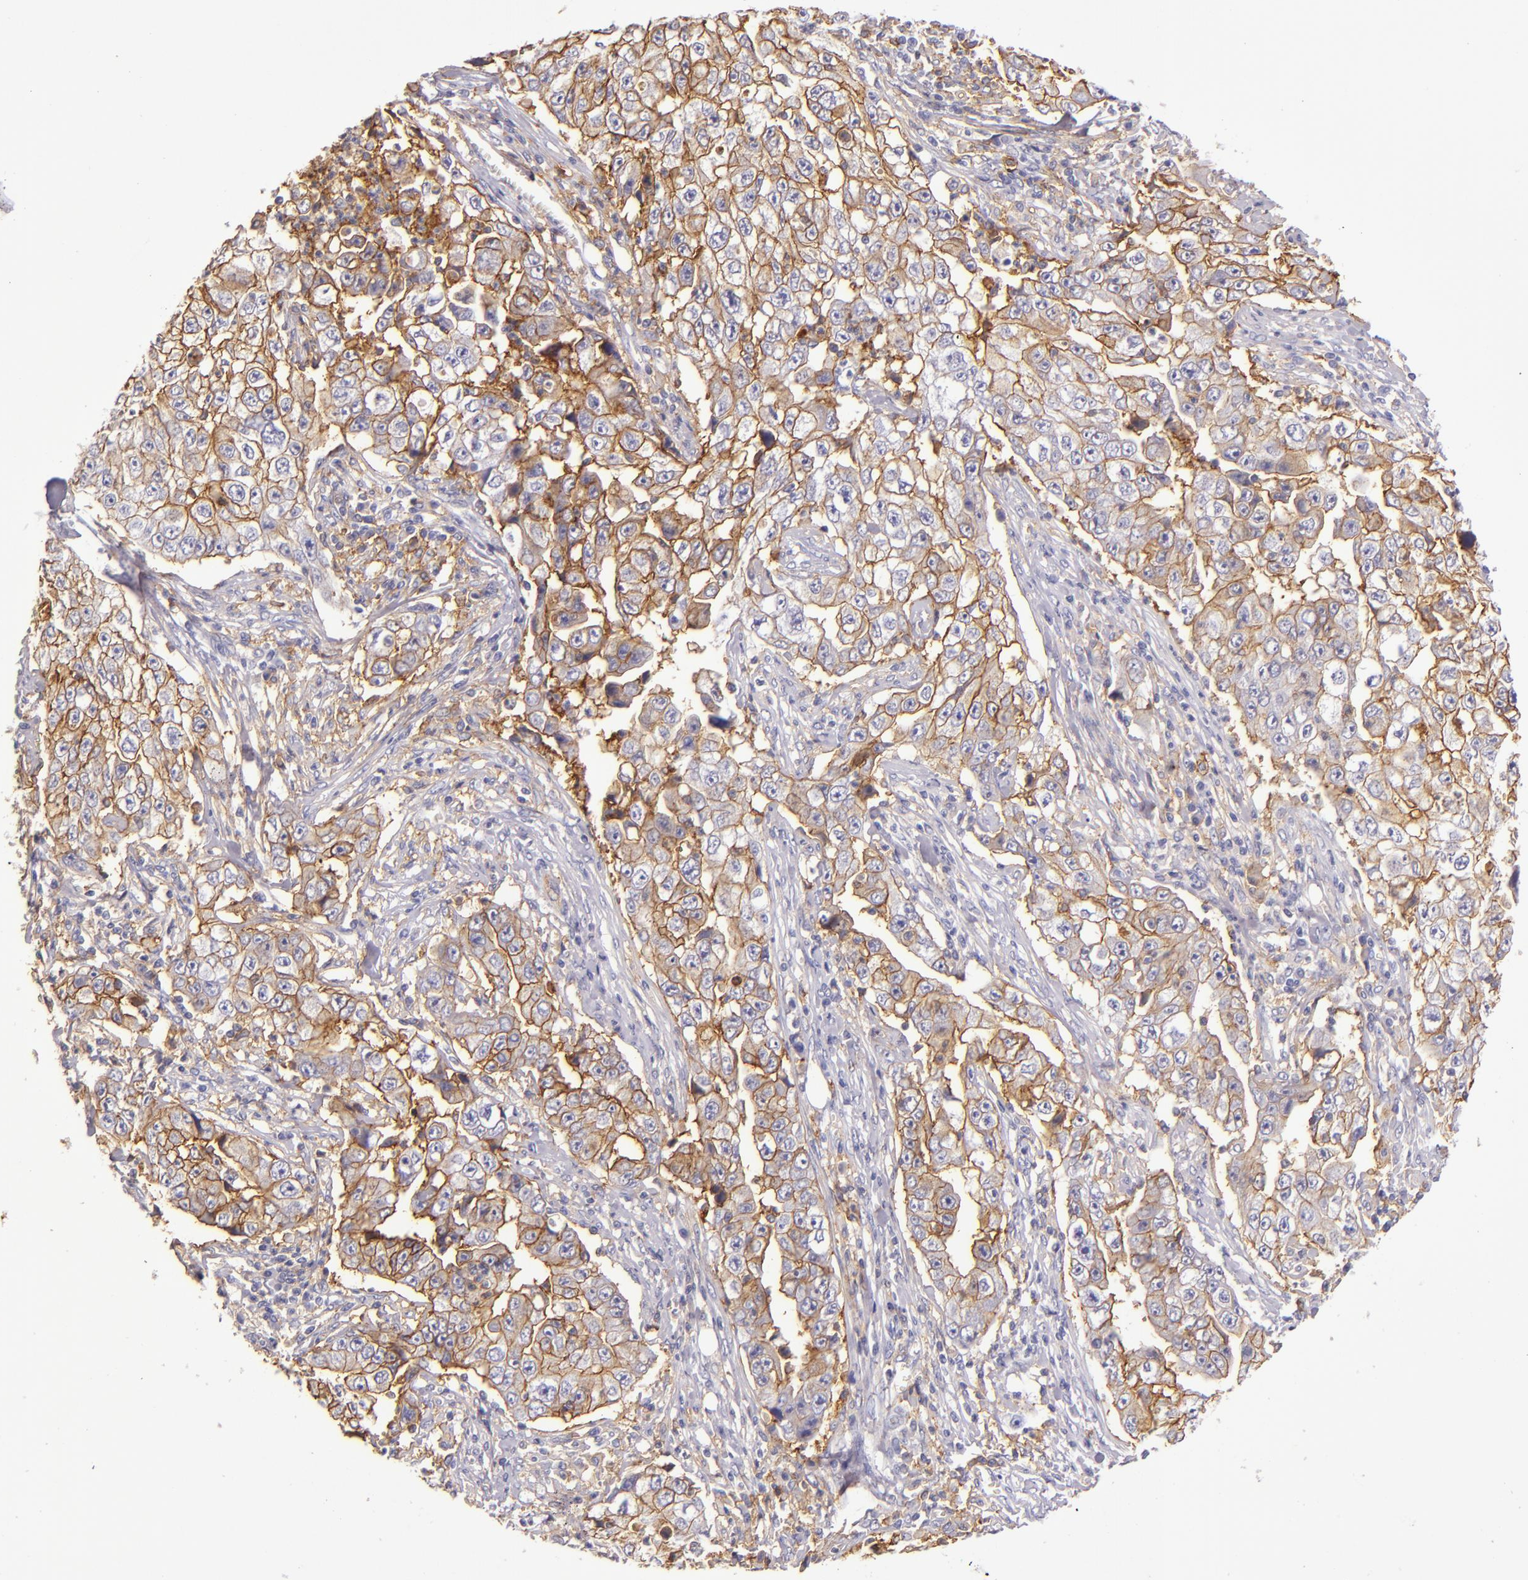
{"staining": {"intensity": "strong", "quantity": ">75%", "location": "cytoplasmic/membranous"}, "tissue": "lung cancer", "cell_type": "Tumor cells", "image_type": "cancer", "snomed": [{"axis": "morphology", "description": "Squamous cell carcinoma, NOS"}, {"axis": "topography", "description": "Lung"}], "caption": "Lung squamous cell carcinoma stained with a protein marker exhibits strong staining in tumor cells.", "gene": "CD9", "patient": {"sex": "male", "age": 64}}